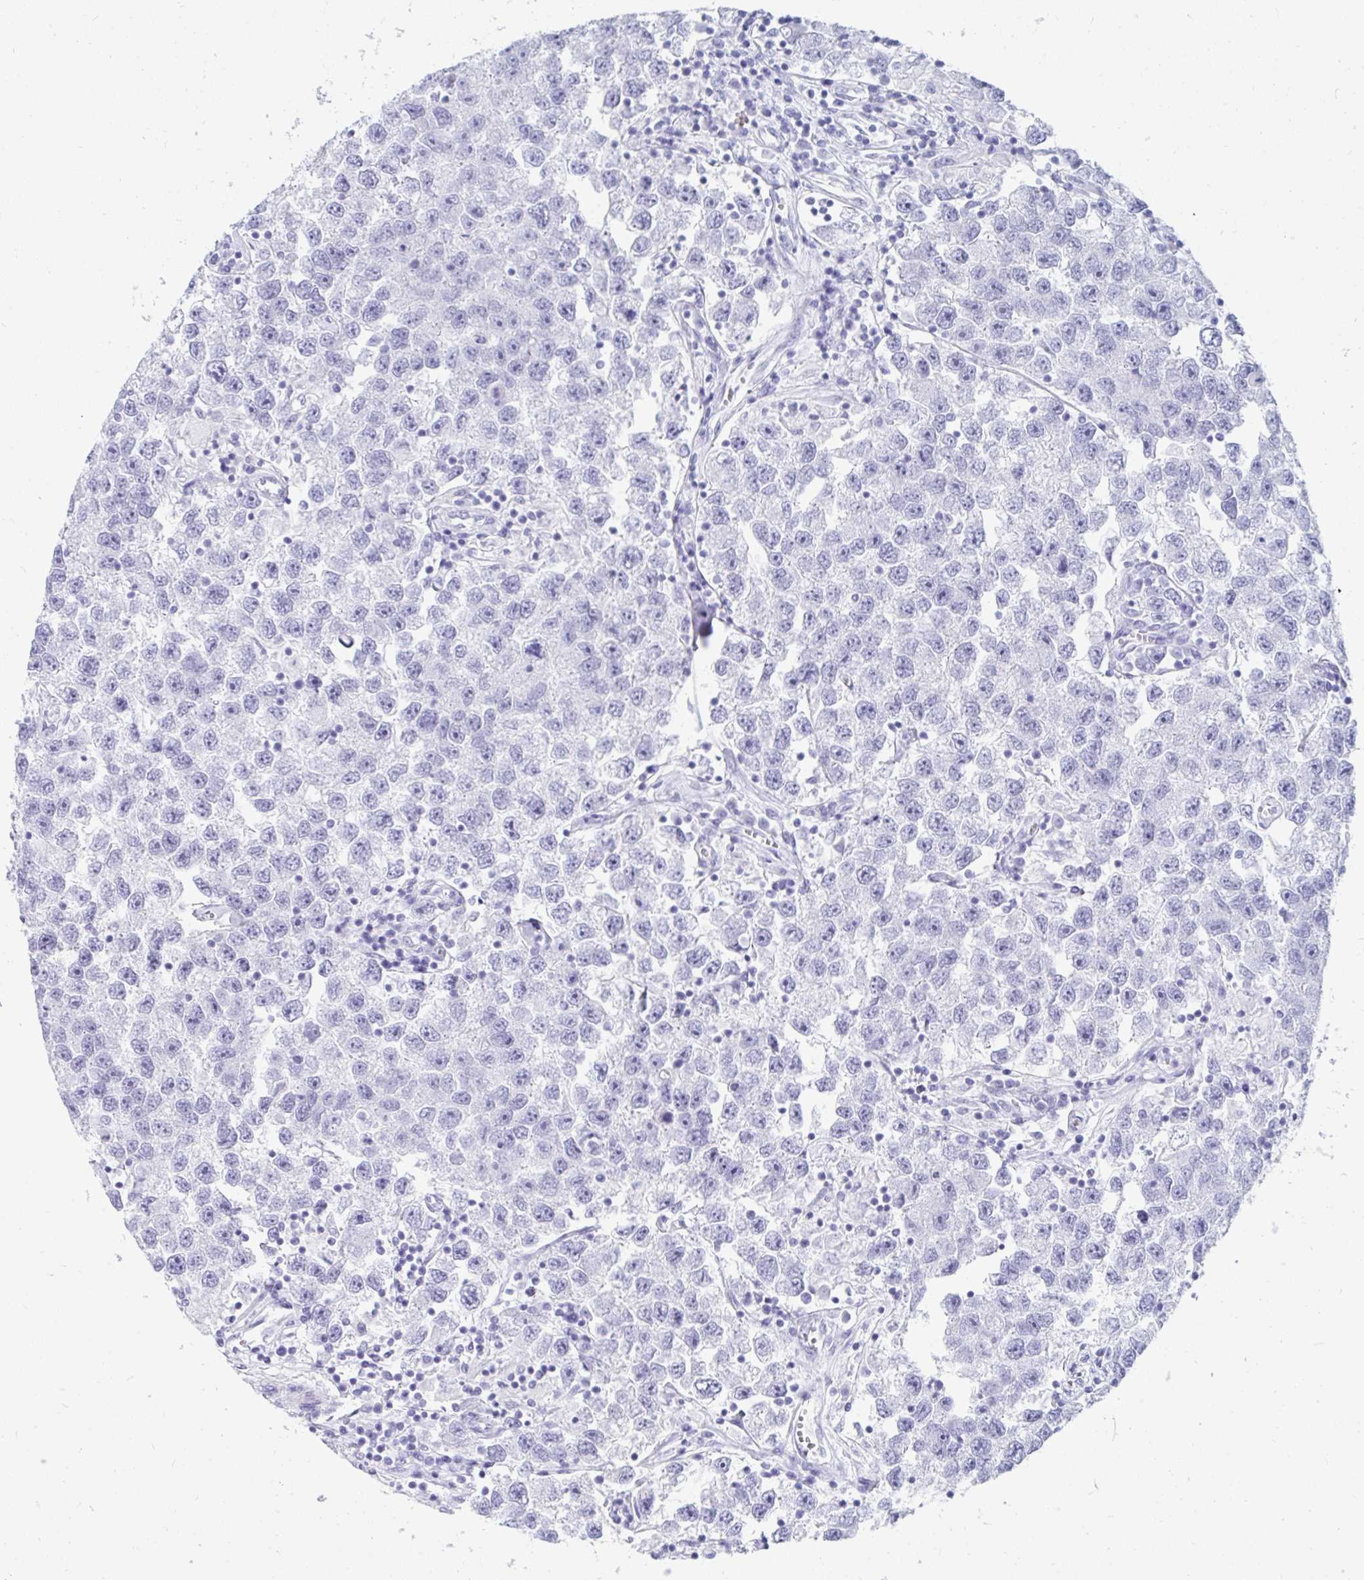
{"staining": {"intensity": "negative", "quantity": "none", "location": "none"}, "tissue": "testis cancer", "cell_type": "Tumor cells", "image_type": "cancer", "snomed": [{"axis": "morphology", "description": "Seminoma, NOS"}, {"axis": "topography", "description": "Testis"}], "caption": "Histopathology image shows no protein positivity in tumor cells of testis cancer (seminoma) tissue.", "gene": "GKN2", "patient": {"sex": "male", "age": 26}}